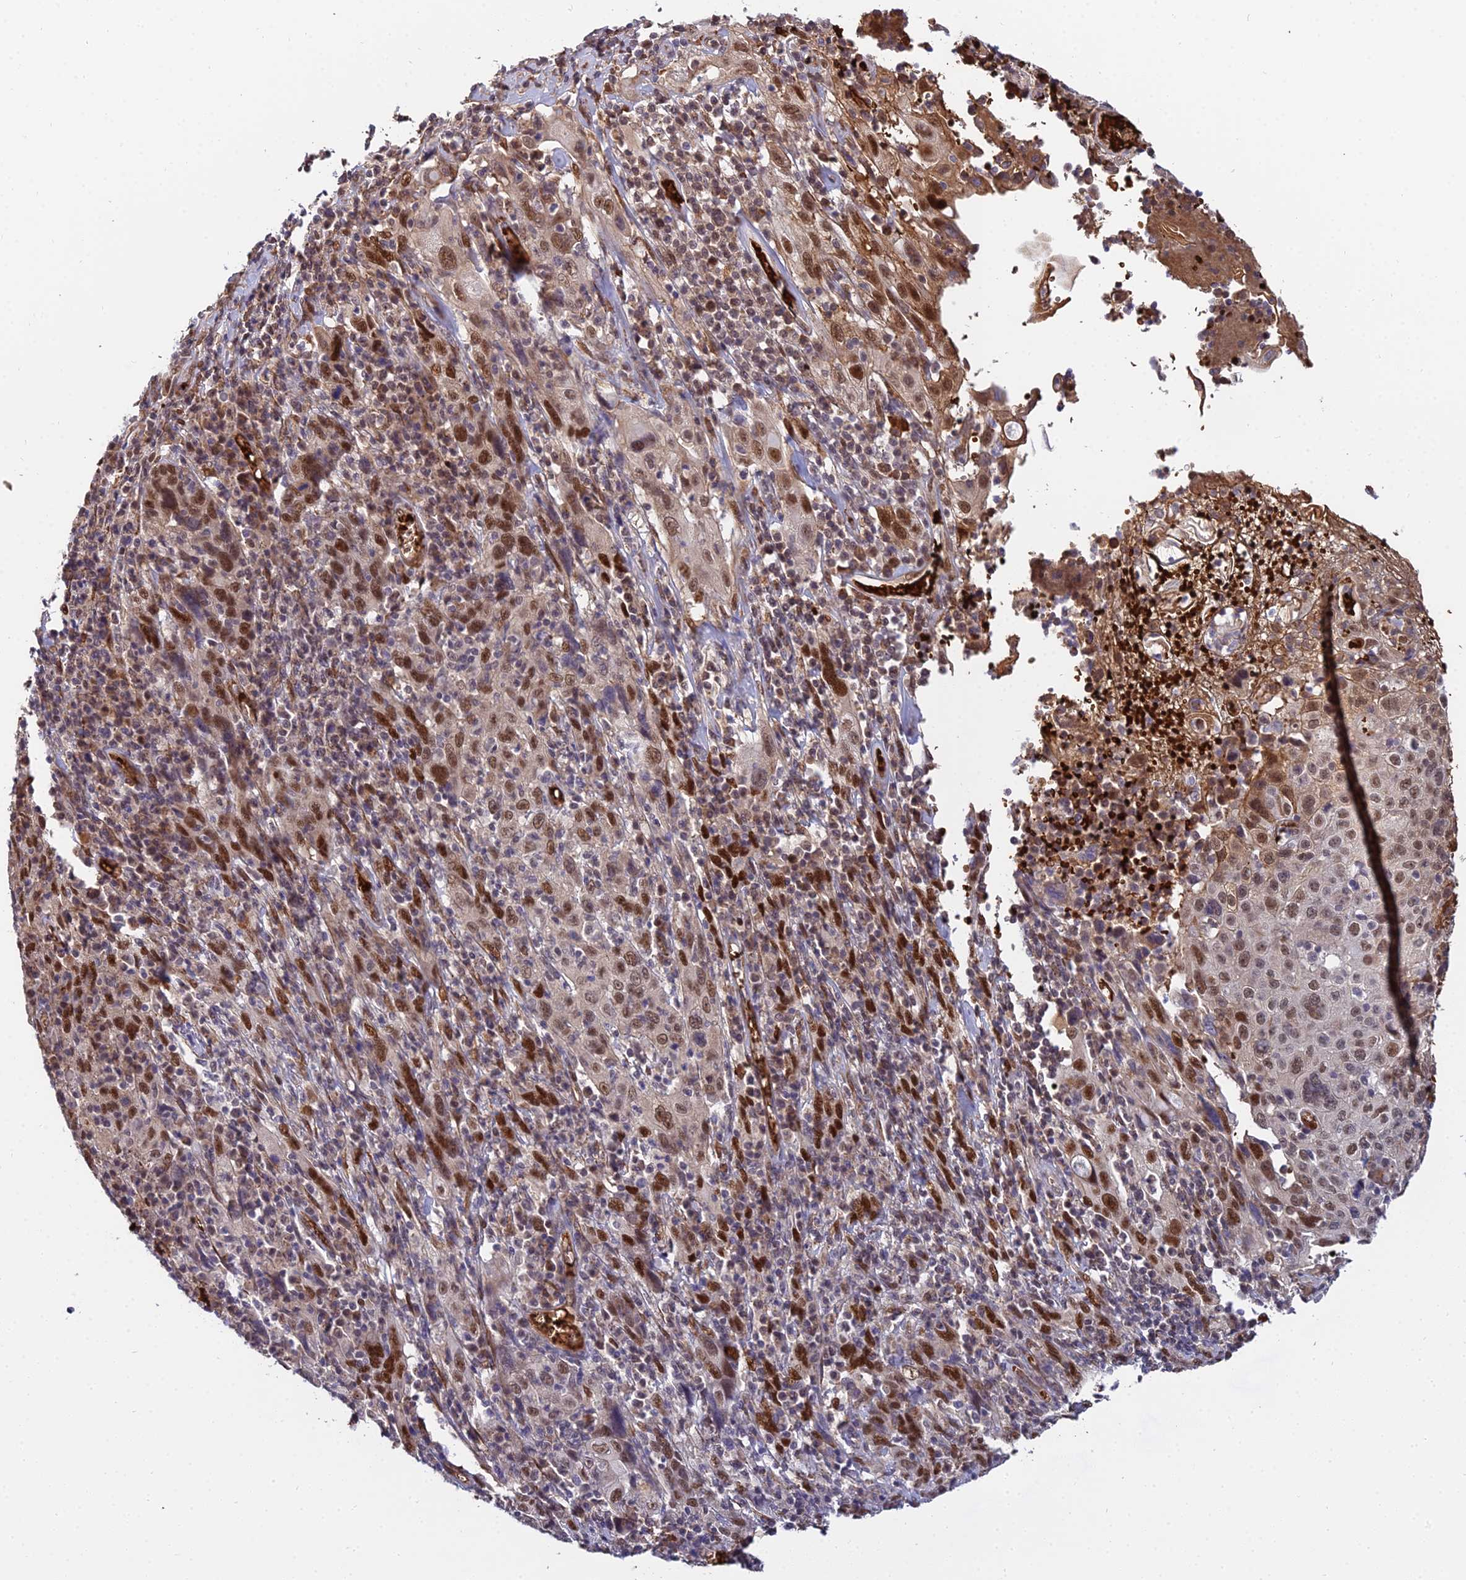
{"staining": {"intensity": "moderate", "quantity": ">75%", "location": "nuclear"}, "tissue": "cervical cancer", "cell_type": "Tumor cells", "image_type": "cancer", "snomed": [{"axis": "morphology", "description": "Squamous cell carcinoma, NOS"}, {"axis": "topography", "description": "Cervix"}], "caption": "Human cervical squamous cell carcinoma stained with a protein marker shows moderate staining in tumor cells.", "gene": "BCL9", "patient": {"sex": "female", "age": 46}}